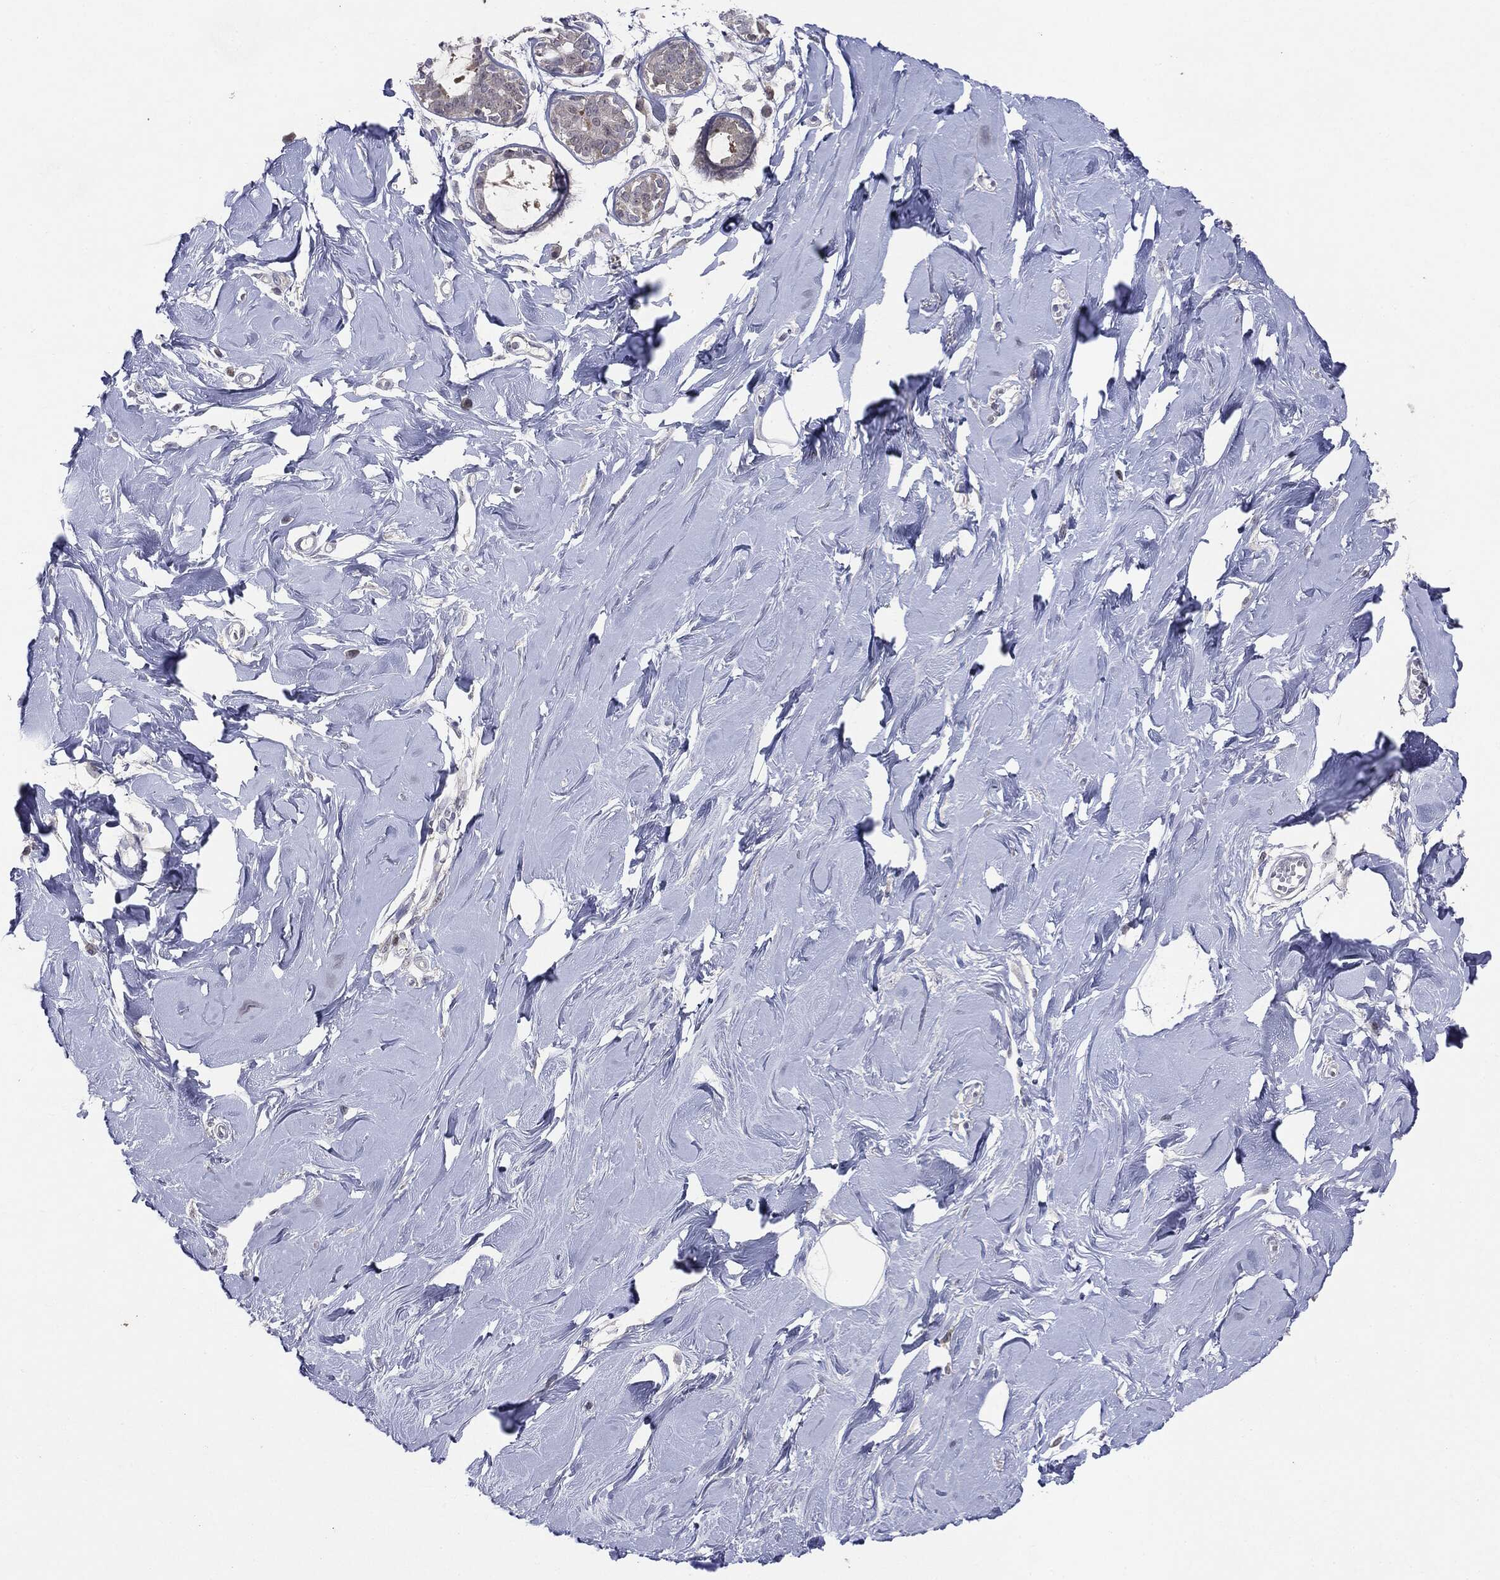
{"staining": {"intensity": "negative", "quantity": "none", "location": "none"}, "tissue": "soft tissue", "cell_type": "Fibroblasts", "image_type": "normal", "snomed": [{"axis": "morphology", "description": "Normal tissue, NOS"}, {"axis": "topography", "description": "Breast"}], "caption": "Normal soft tissue was stained to show a protein in brown. There is no significant expression in fibroblasts. (DAB immunohistochemistry (IHC) visualized using brightfield microscopy, high magnification).", "gene": "KIF2C", "patient": {"sex": "female", "age": 49}}